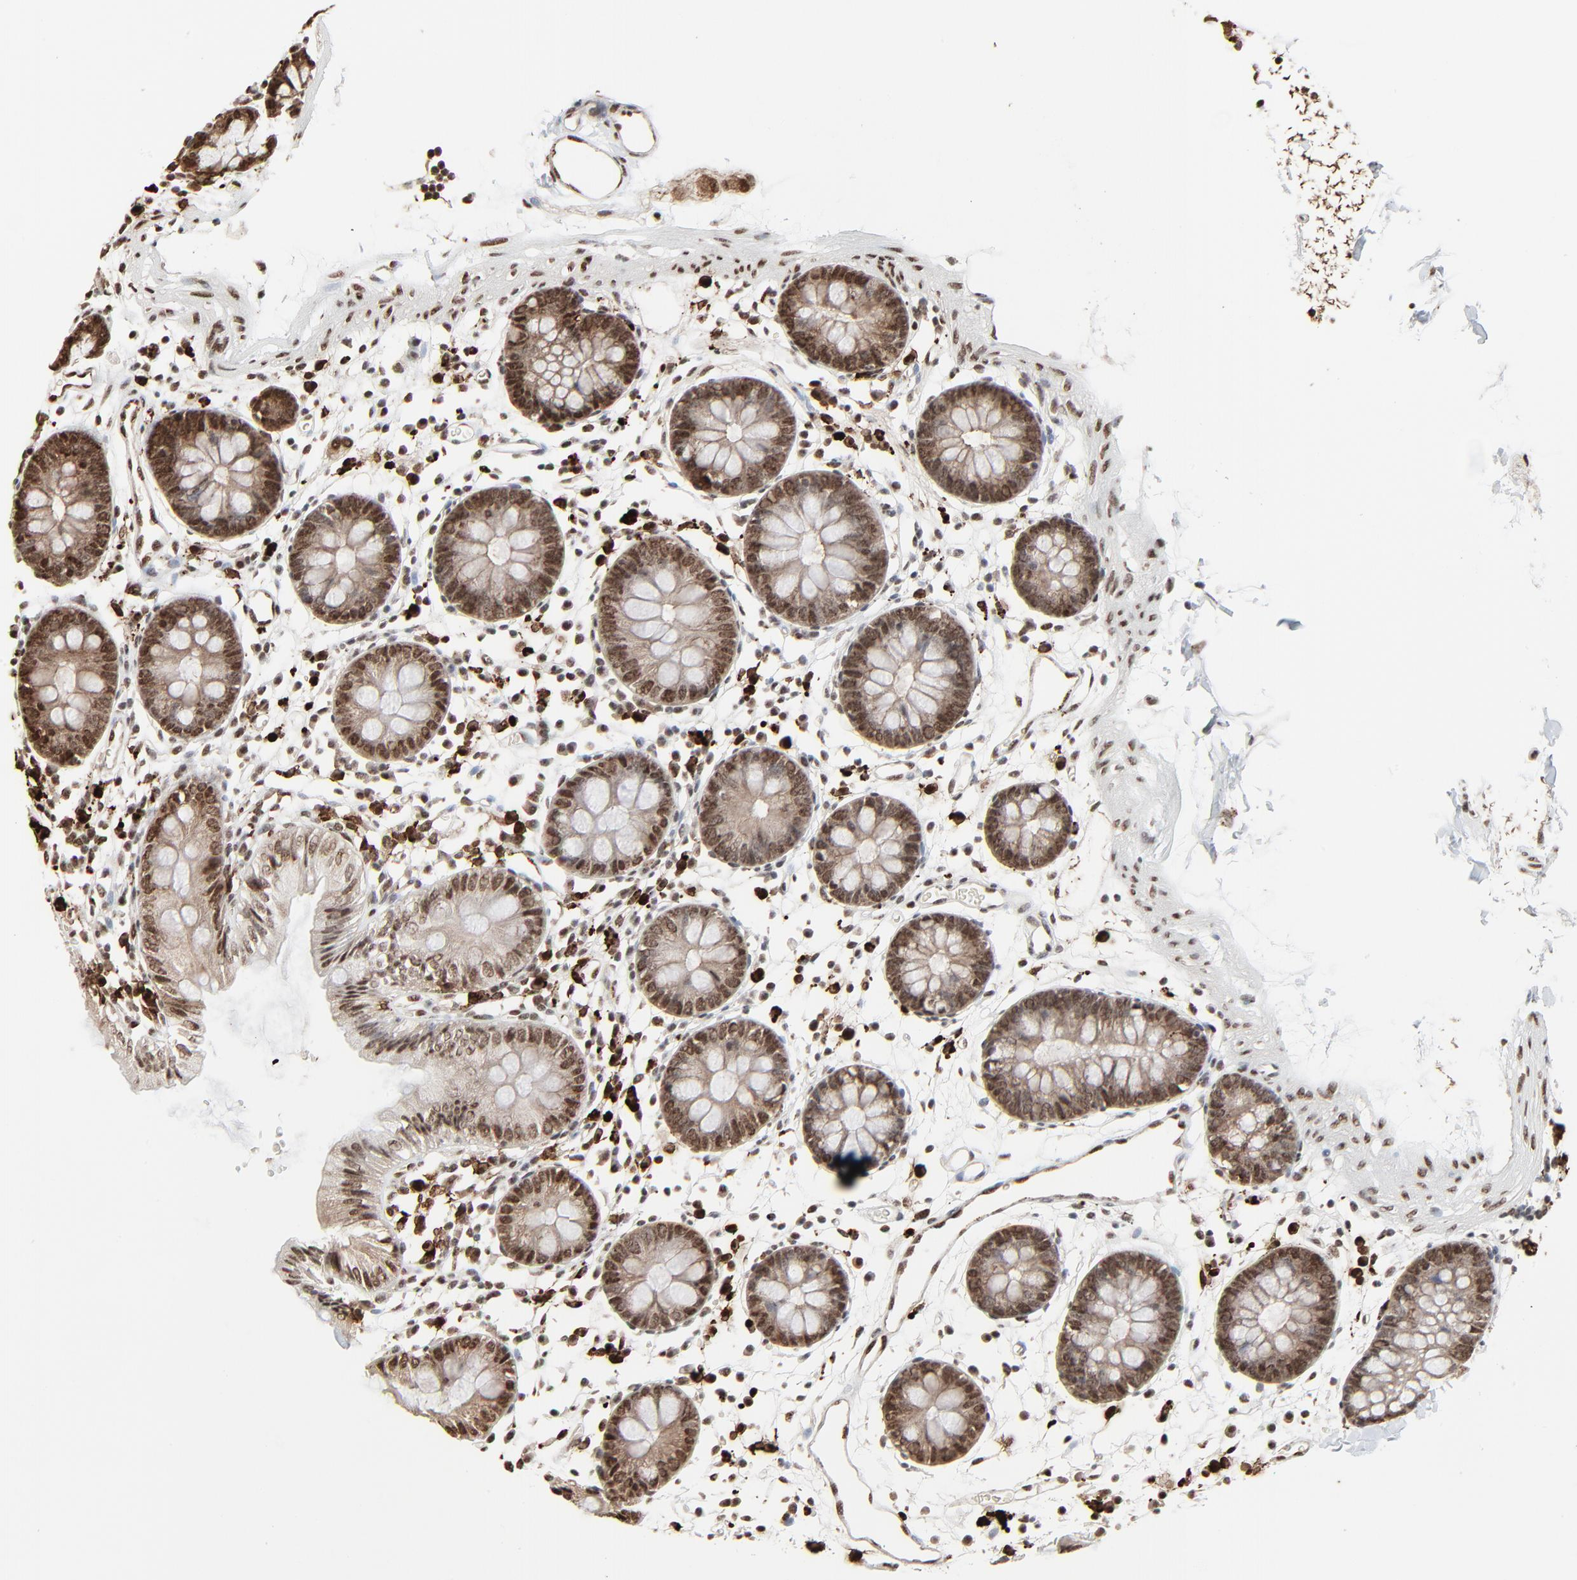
{"staining": {"intensity": "strong", "quantity": ">75%", "location": "nuclear"}, "tissue": "colon", "cell_type": "Endothelial cells", "image_type": "normal", "snomed": [{"axis": "morphology", "description": "Normal tissue, NOS"}, {"axis": "topography", "description": "Colon"}], "caption": "Endothelial cells reveal strong nuclear staining in about >75% of cells in unremarkable colon. The protein is shown in brown color, while the nuclei are stained blue.", "gene": "MEIS2", "patient": {"sex": "male", "age": 14}}